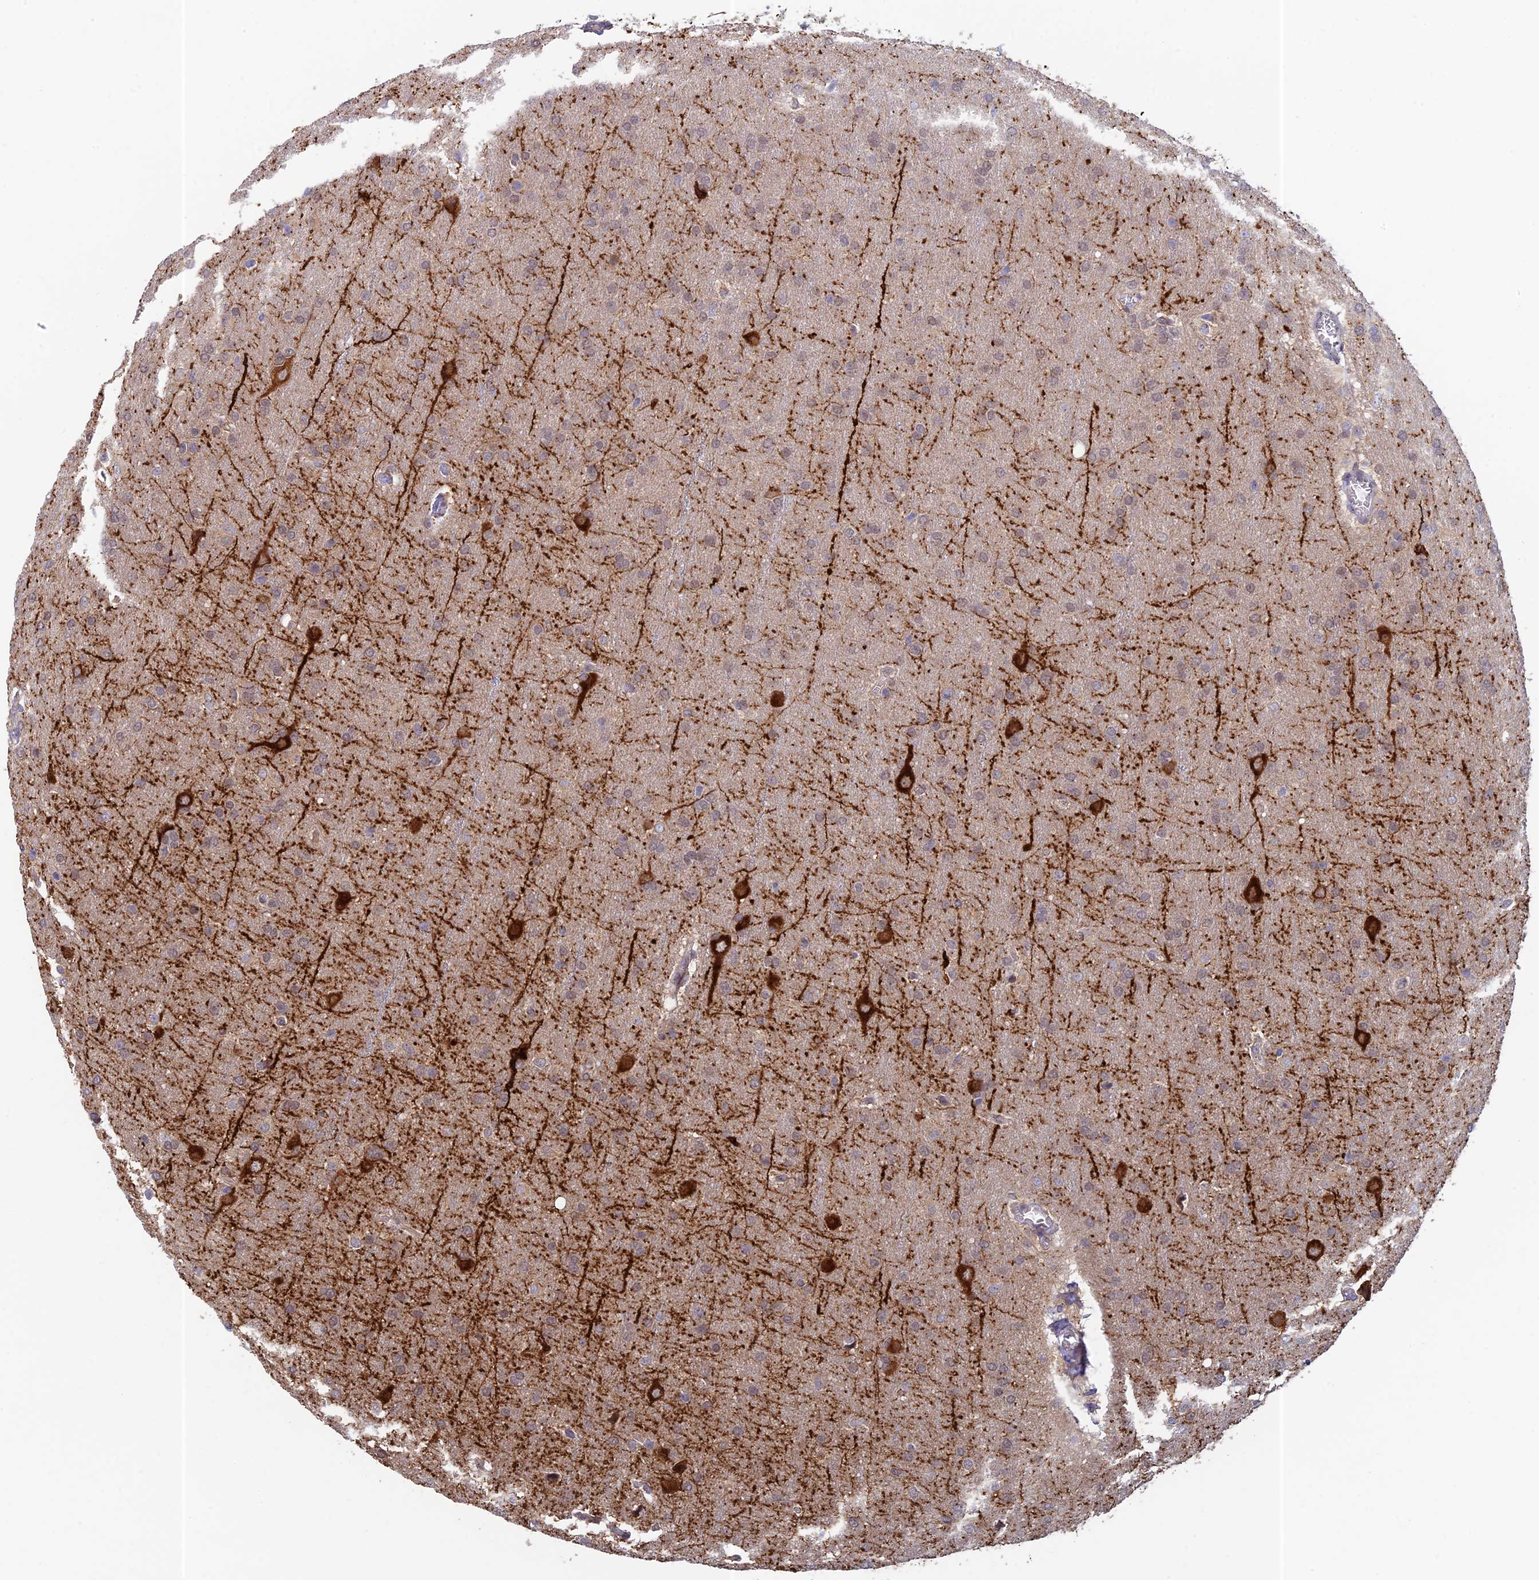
{"staining": {"intensity": "weak", "quantity": "<25%", "location": "nuclear"}, "tissue": "glioma", "cell_type": "Tumor cells", "image_type": "cancer", "snomed": [{"axis": "morphology", "description": "Glioma, malignant, Low grade"}, {"axis": "topography", "description": "Brain"}], "caption": "Tumor cells show no significant expression in malignant low-grade glioma.", "gene": "MRPL17", "patient": {"sex": "female", "age": 32}}